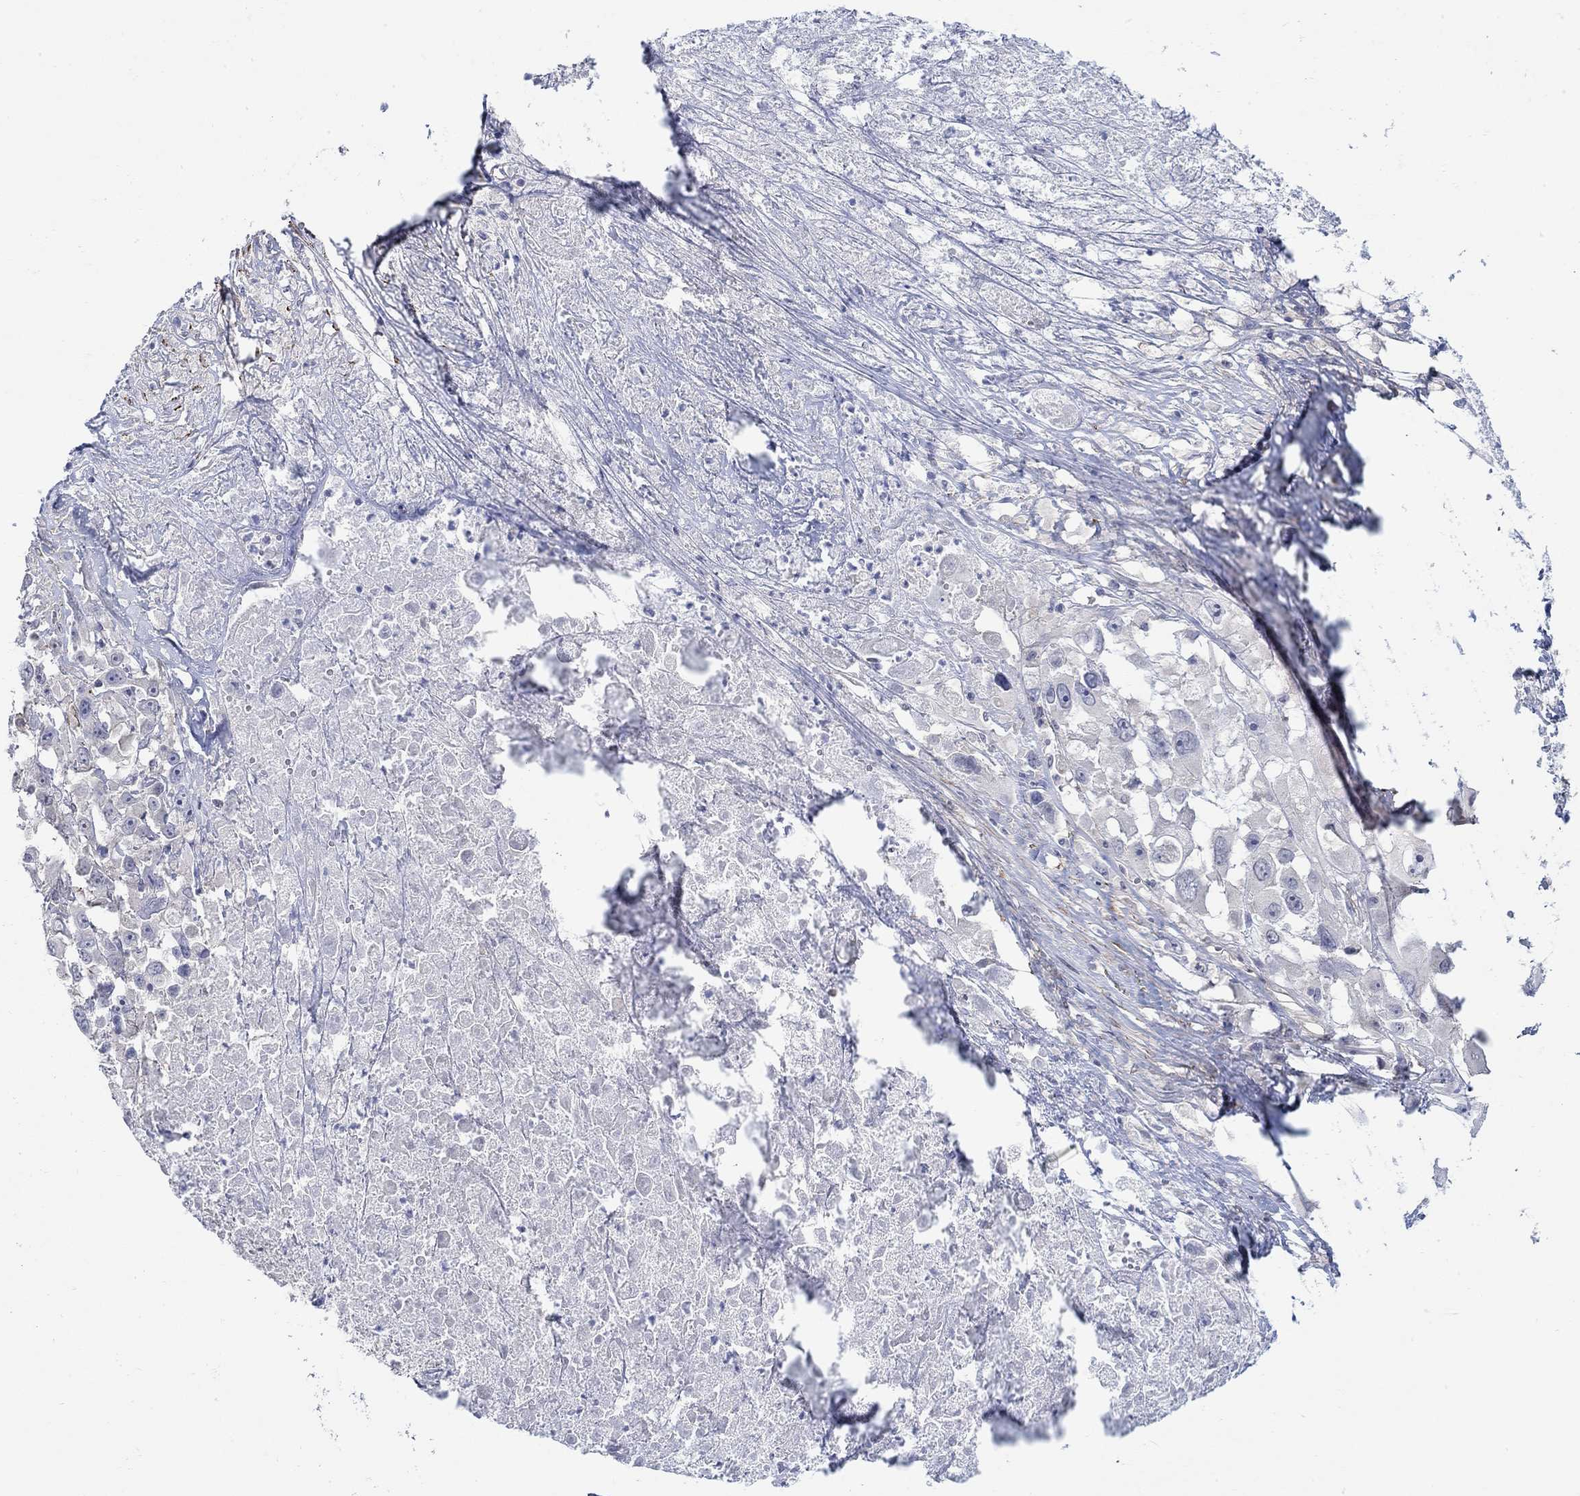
{"staining": {"intensity": "negative", "quantity": "none", "location": "none"}, "tissue": "melanoma", "cell_type": "Tumor cells", "image_type": "cancer", "snomed": [{"axis": "morphology", "description": "Malignant melanoma, Metastatic site"}, {"axis": "topography", "description": "Lymph node"}], "caption": "Tumor cells show no significant staining in melanoma.", "gene": "SCN7A", "patient": {"sex": "male", "age": 50}}